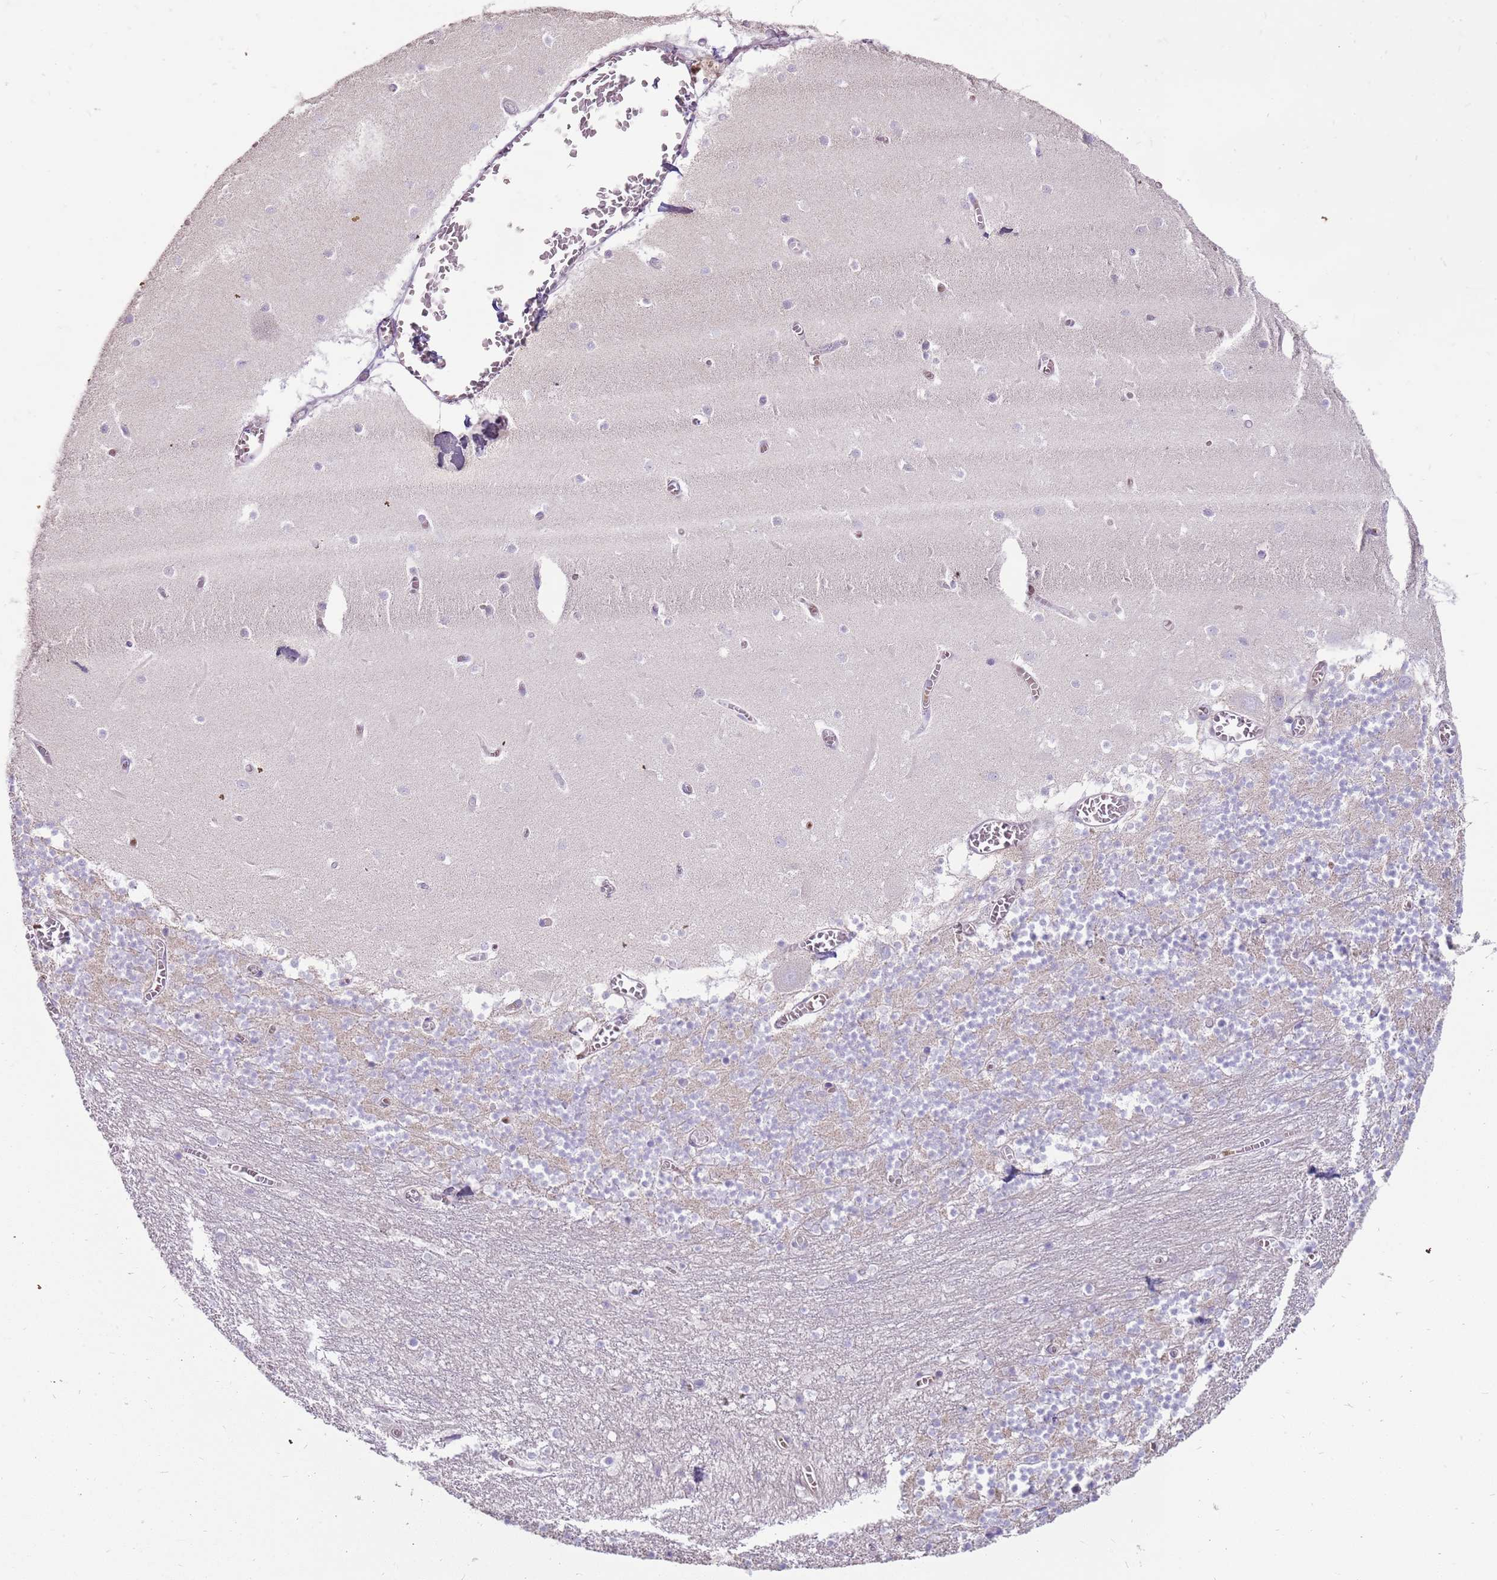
{"staining": {"intensity": "negative", "quantity": "none", "location": "none"}, "tissue": "cerebellum", "cell_type": "Cells in granular layer", "image_type": "normal", "snomed": [{"axis": "morphology", "description": "Normal tissue, NOS"}, {"axis": "topography", "description": "Cerebellum"}], "caption": "Human cerebellum stained for a protein using immunohistochemistry displays no positivity in cells in granular layer.", "gene": "MCUB", "patient": {"sex": "female", "age": 28}}